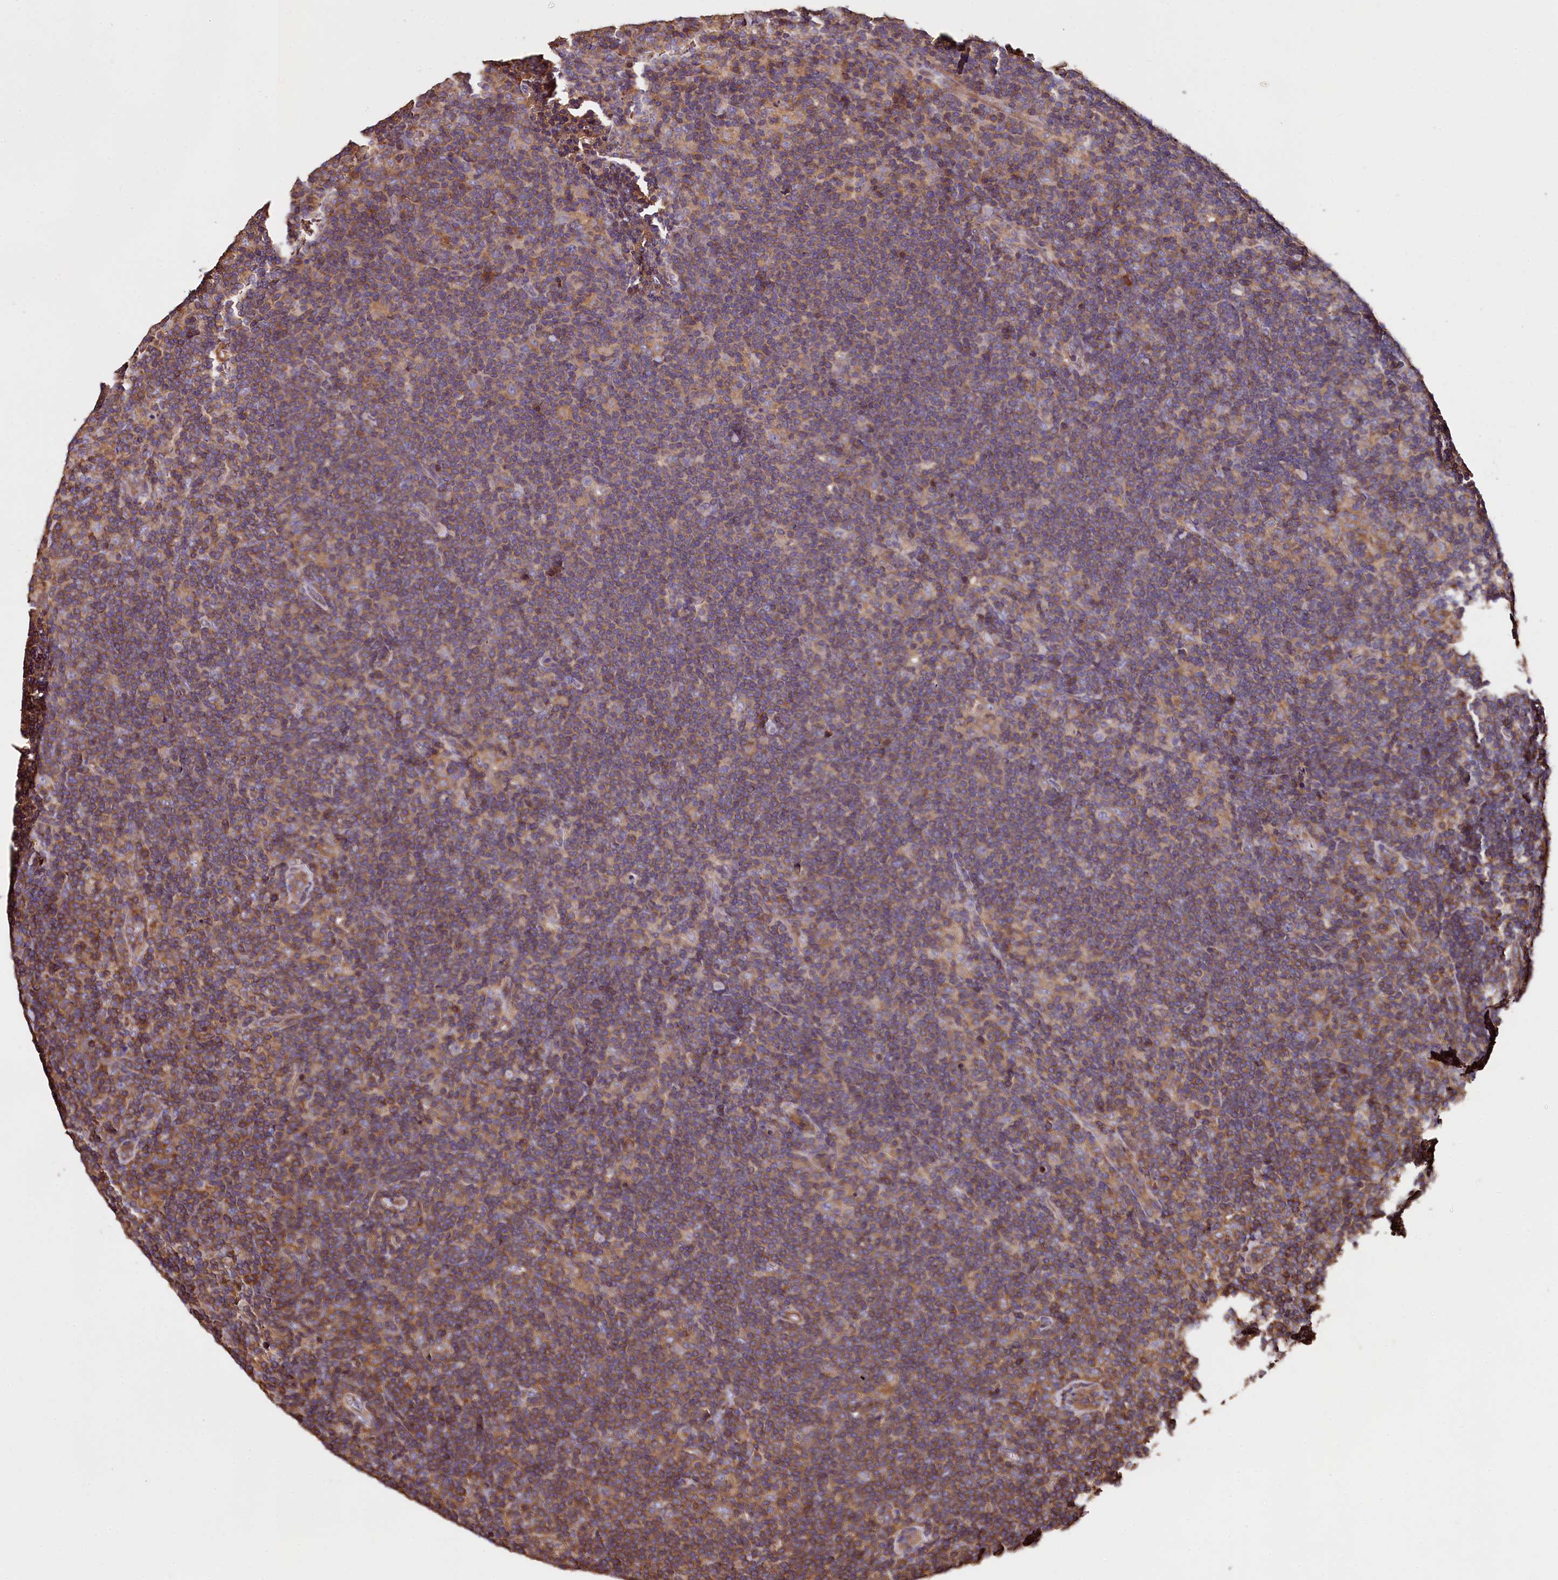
{"staining": {"intensity": "negative", "quantity": "none", "location": "none"}, "tissue": "lymphoma", "cell_type": "Tumor cells", "image_type": "cancer", "snomed": [{"axis": "morphology", "description": "Hodgkin's disease, NOS"}, {"axis": "topography", "description": "Lymph node"}], "caption": "This image is of Hodgkin's disease stained with IHC to label a protein in brown with the nuclei are counter-stained blue. There is no positivity in tumor cells. Nuclei are stained in blue.", "gene": "RARS2", "patient": {"sex": "female", "age": 57}}